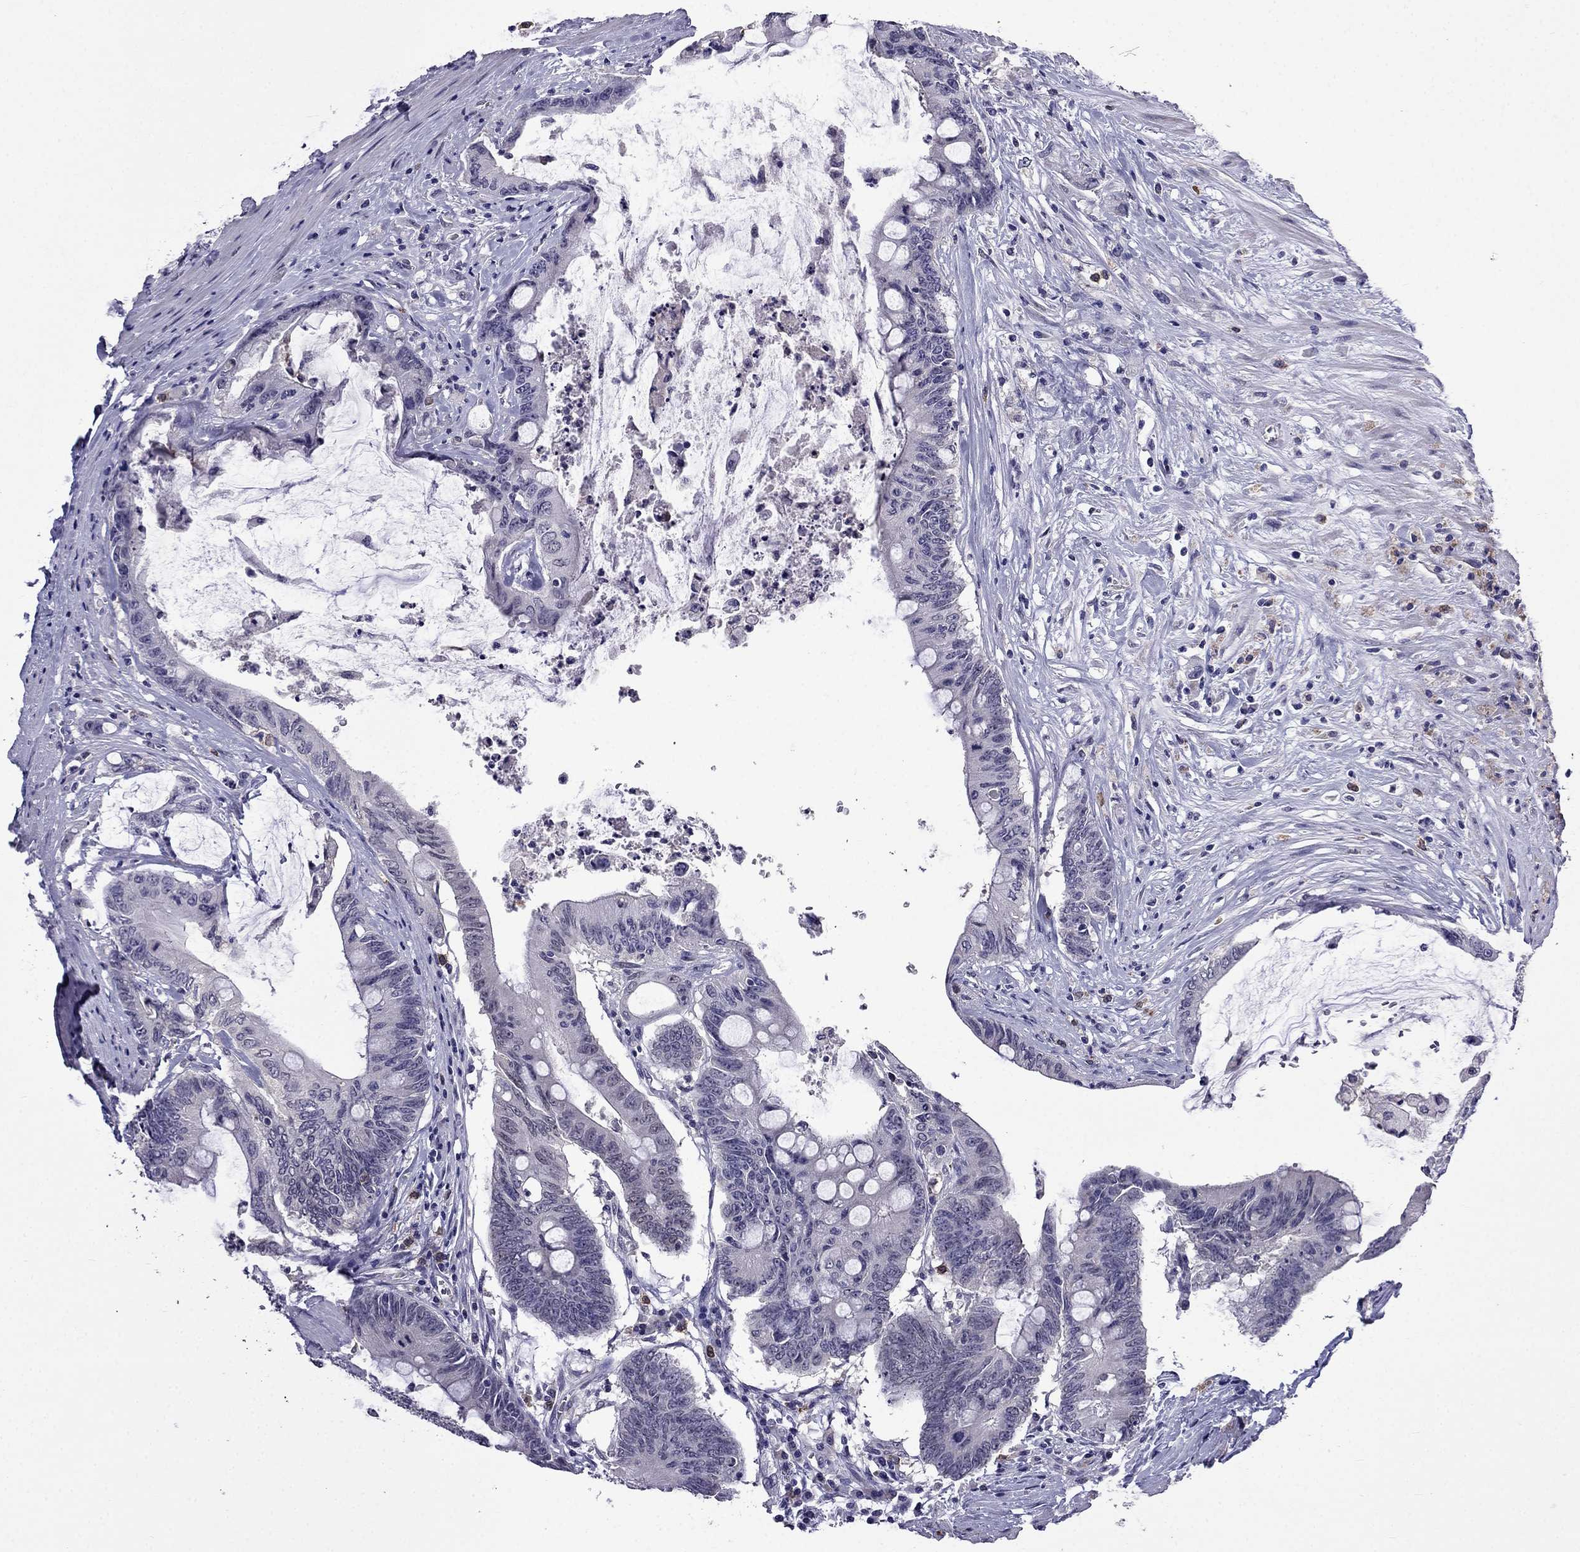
{"staining": {"intensity": "negative", "quantity": "none", "location": "none"}, "tissue": "colorectal cancer", "cell_type": "Tumor cells", "image_type": "cancer", "snomed": [{"axis": "morphology", "description": "Adenocarcinoma, NOS"}, {"axis": "topography", "description": "Rectum"}], "caption": "Immunohistochemical staining of colorectal adenocarcinoma exhibits no significant expression in tumor cells.", "gene": "AQP9", "patient": {"sex": "male", "age": 59}}